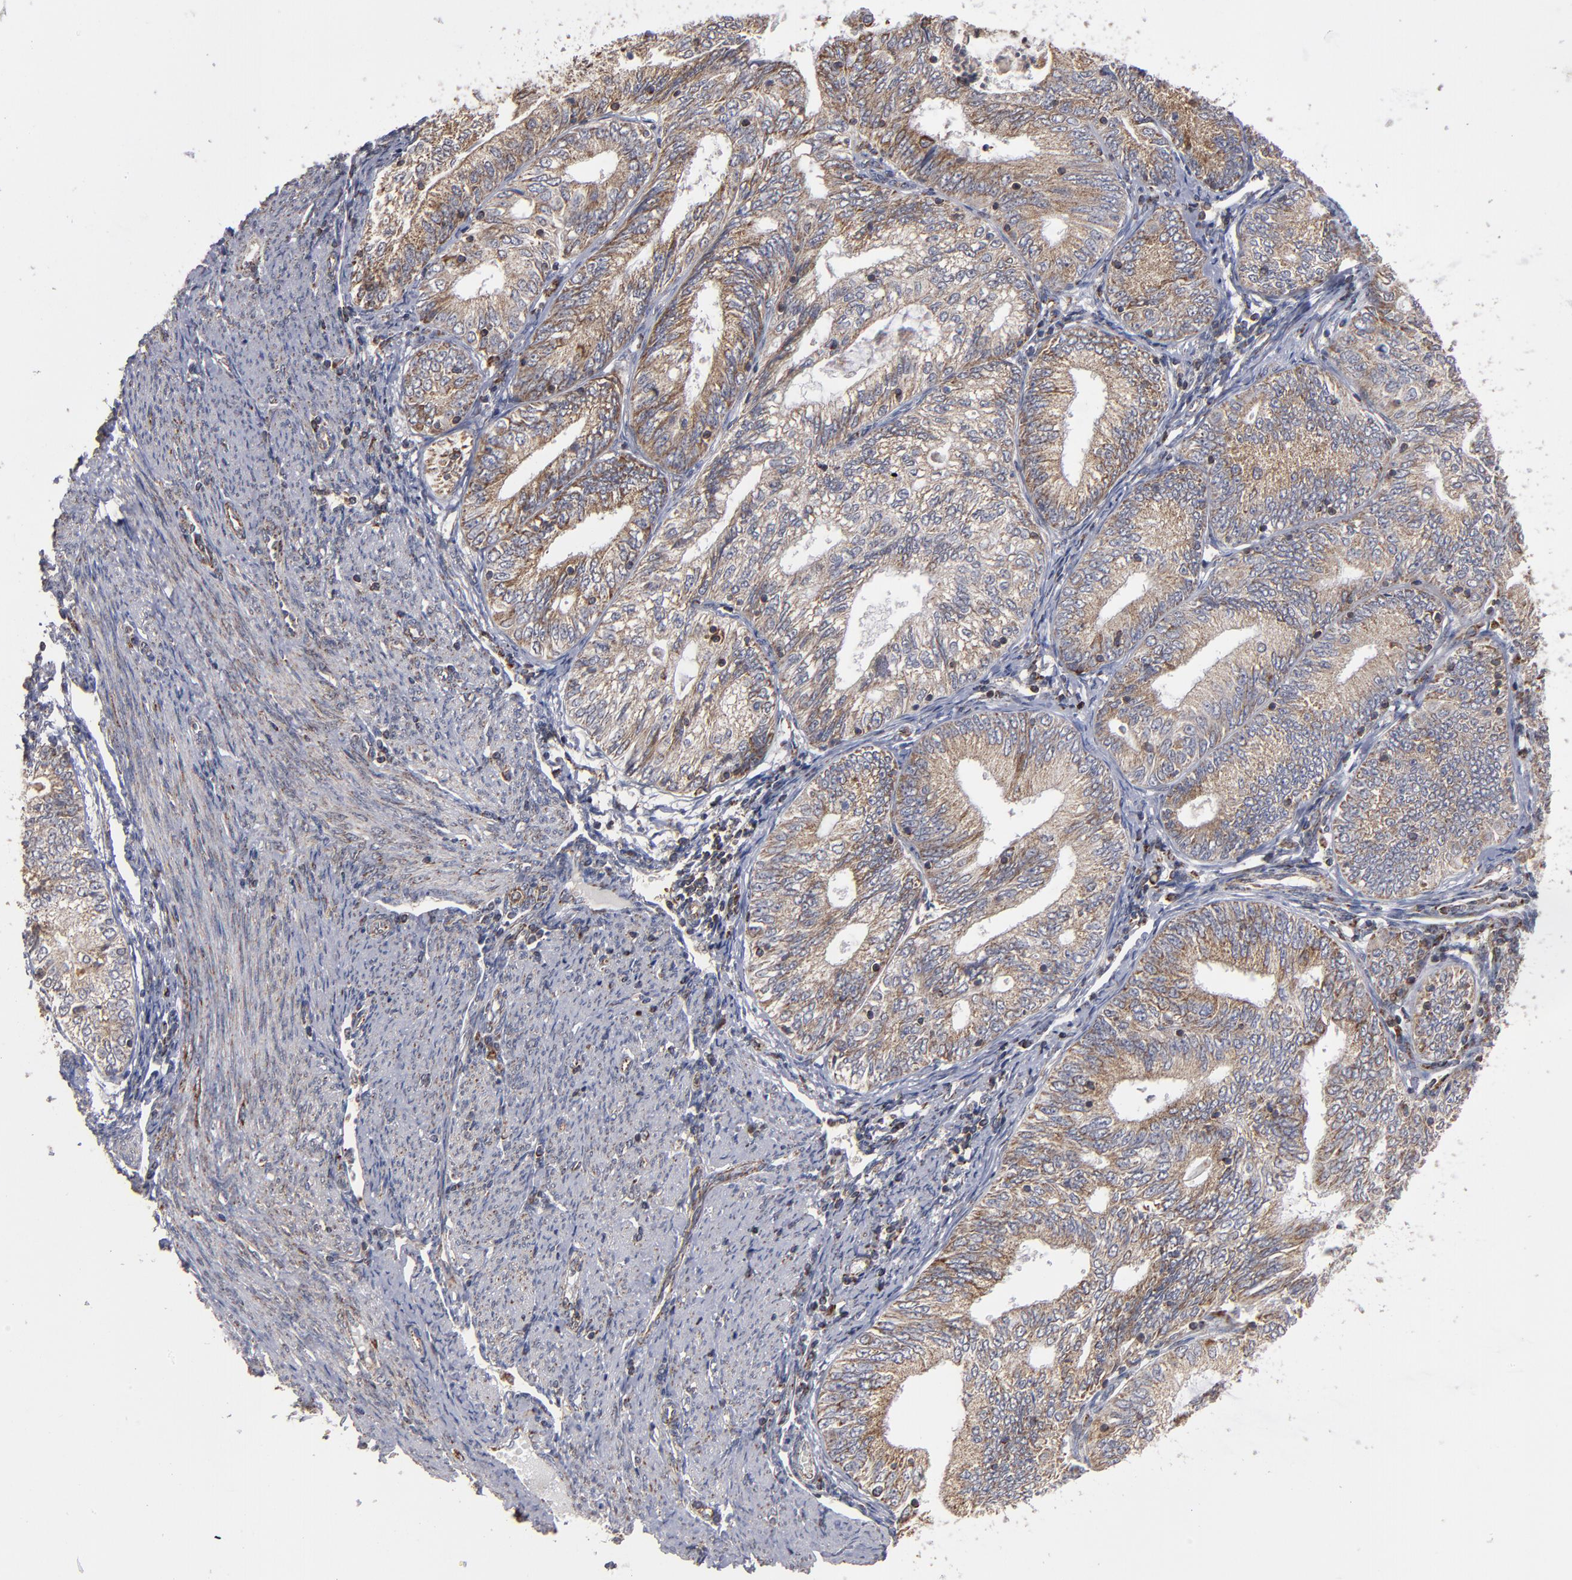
{"staining": {"intensity": "moderate", "quantity": ">75%", "location": "cytoplasmic/membranous"}, "tissue": "endometrial cancer", "cell_type": "Tumor cells", "image_type": "cancer", "snomed": [{"axis": "morphology", "description": "Adenocarcinoma, NOS"}, {"axis": "topography", "description": "Endometrium"}], "caption": "Protein staining shows moderate cytoplasmic/membranous staining in approximately >75% of tumor cells in endometrial adenocarcinoma.", "gene": "MIPOL1", "patient": {"sex": "female", "age": 69}}